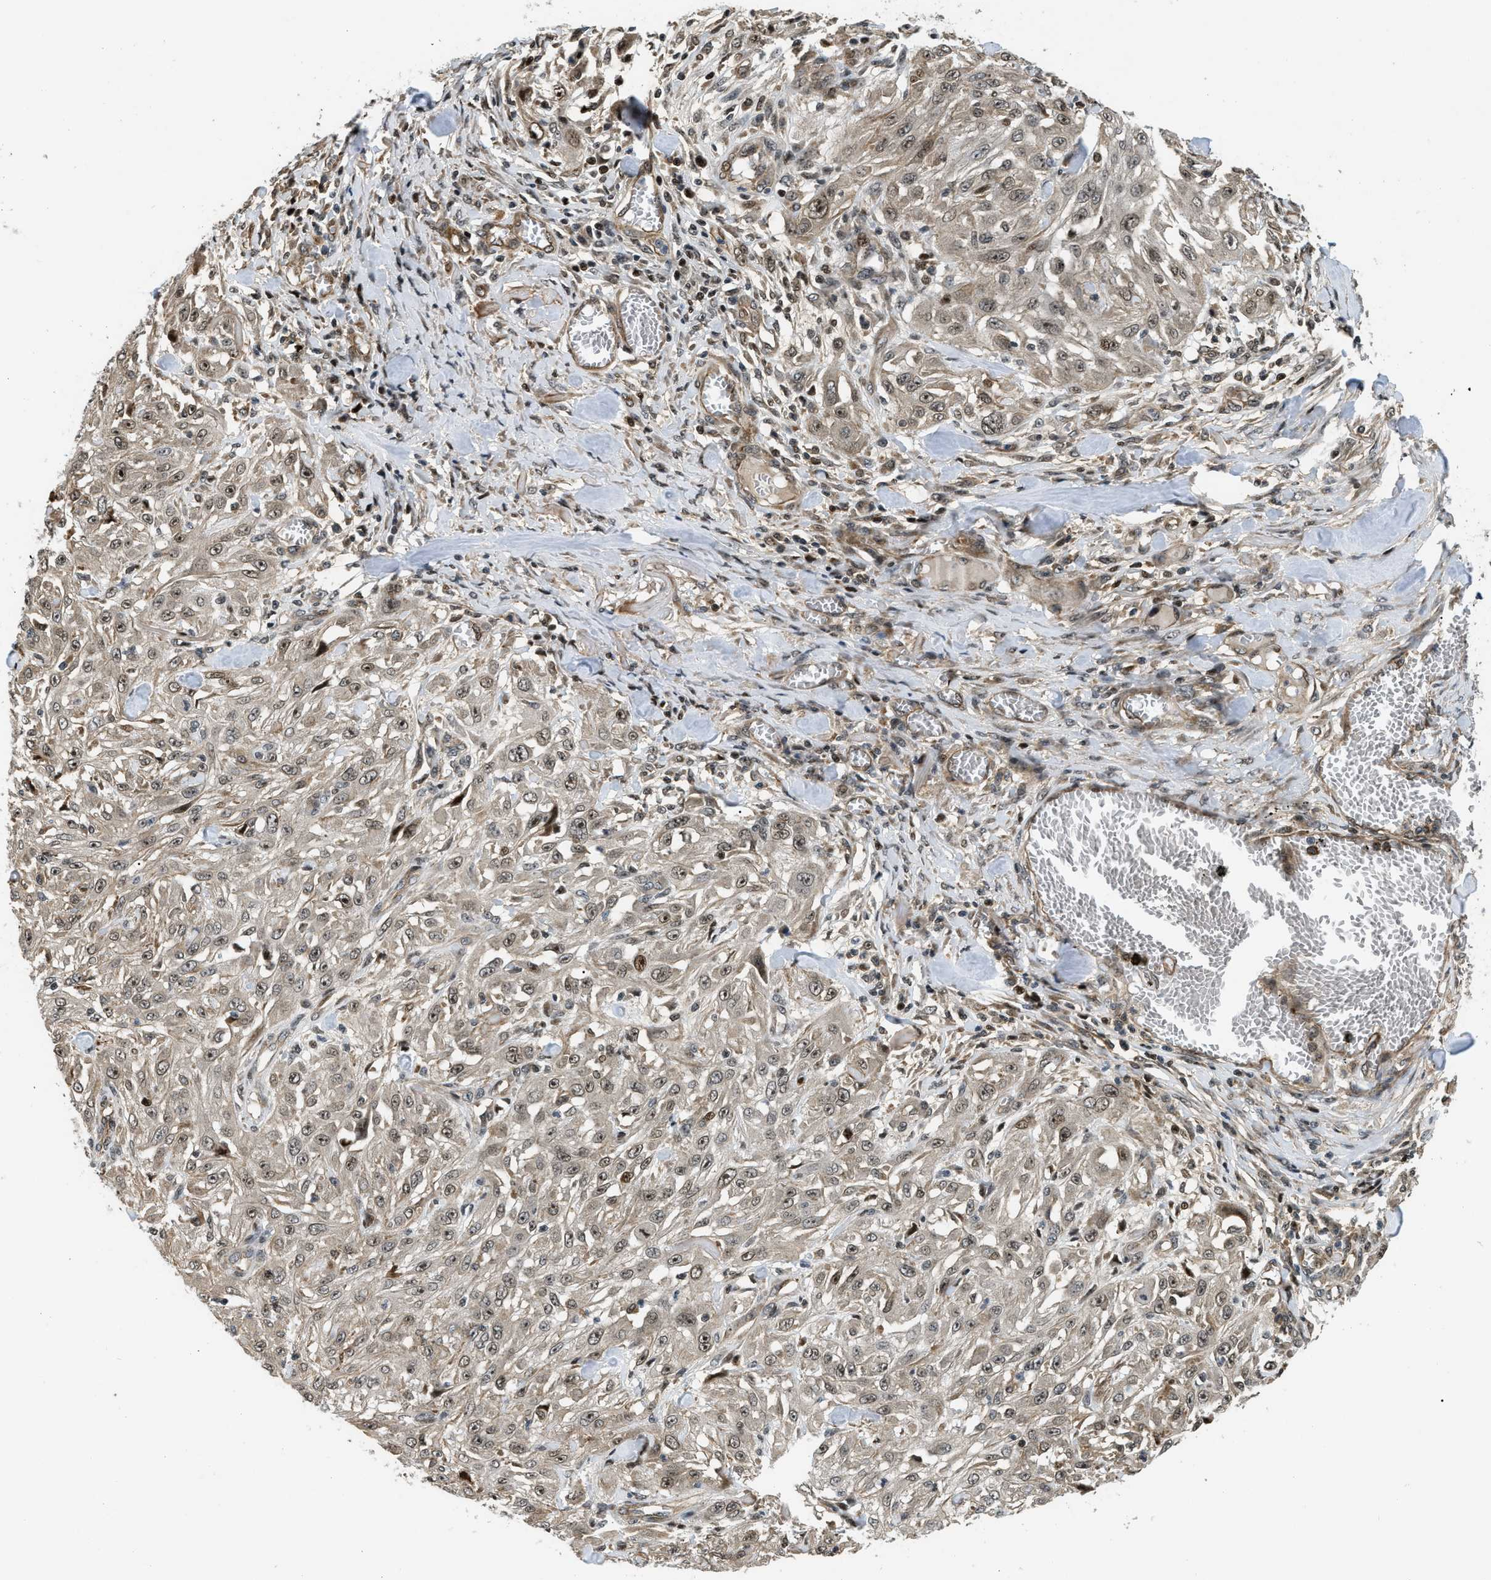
{"staining": {"intensity": "moderate", "quantity": ">75%", "location": "nuclear"}, "tissue": "skin cancer", "cell_type": "Tumor cells", "image_type": "cancer", "snomed": [{"axis": "morphology", "description": "Squamous cell carcinoma, NOS"}, {"axis": "morphology", "description": "Squamous cell carcinoma, metastatic, NOS"}, {"axis": "topography", "description": "Skin"}, {"axis": "topography", "description": "Lymph node"}], "caption": "High-power microscopy captured an immunohistochemistry micrograph of skin cancer (metastatic squamous cell carcinoma), revealing moderate nuclear positivity in about >75% of tumor cells. (Brightfield microscopy of DAB IHC at high magnification).", "gene": "LTA4H", "patient": {"sex": "male", "age": 75}}